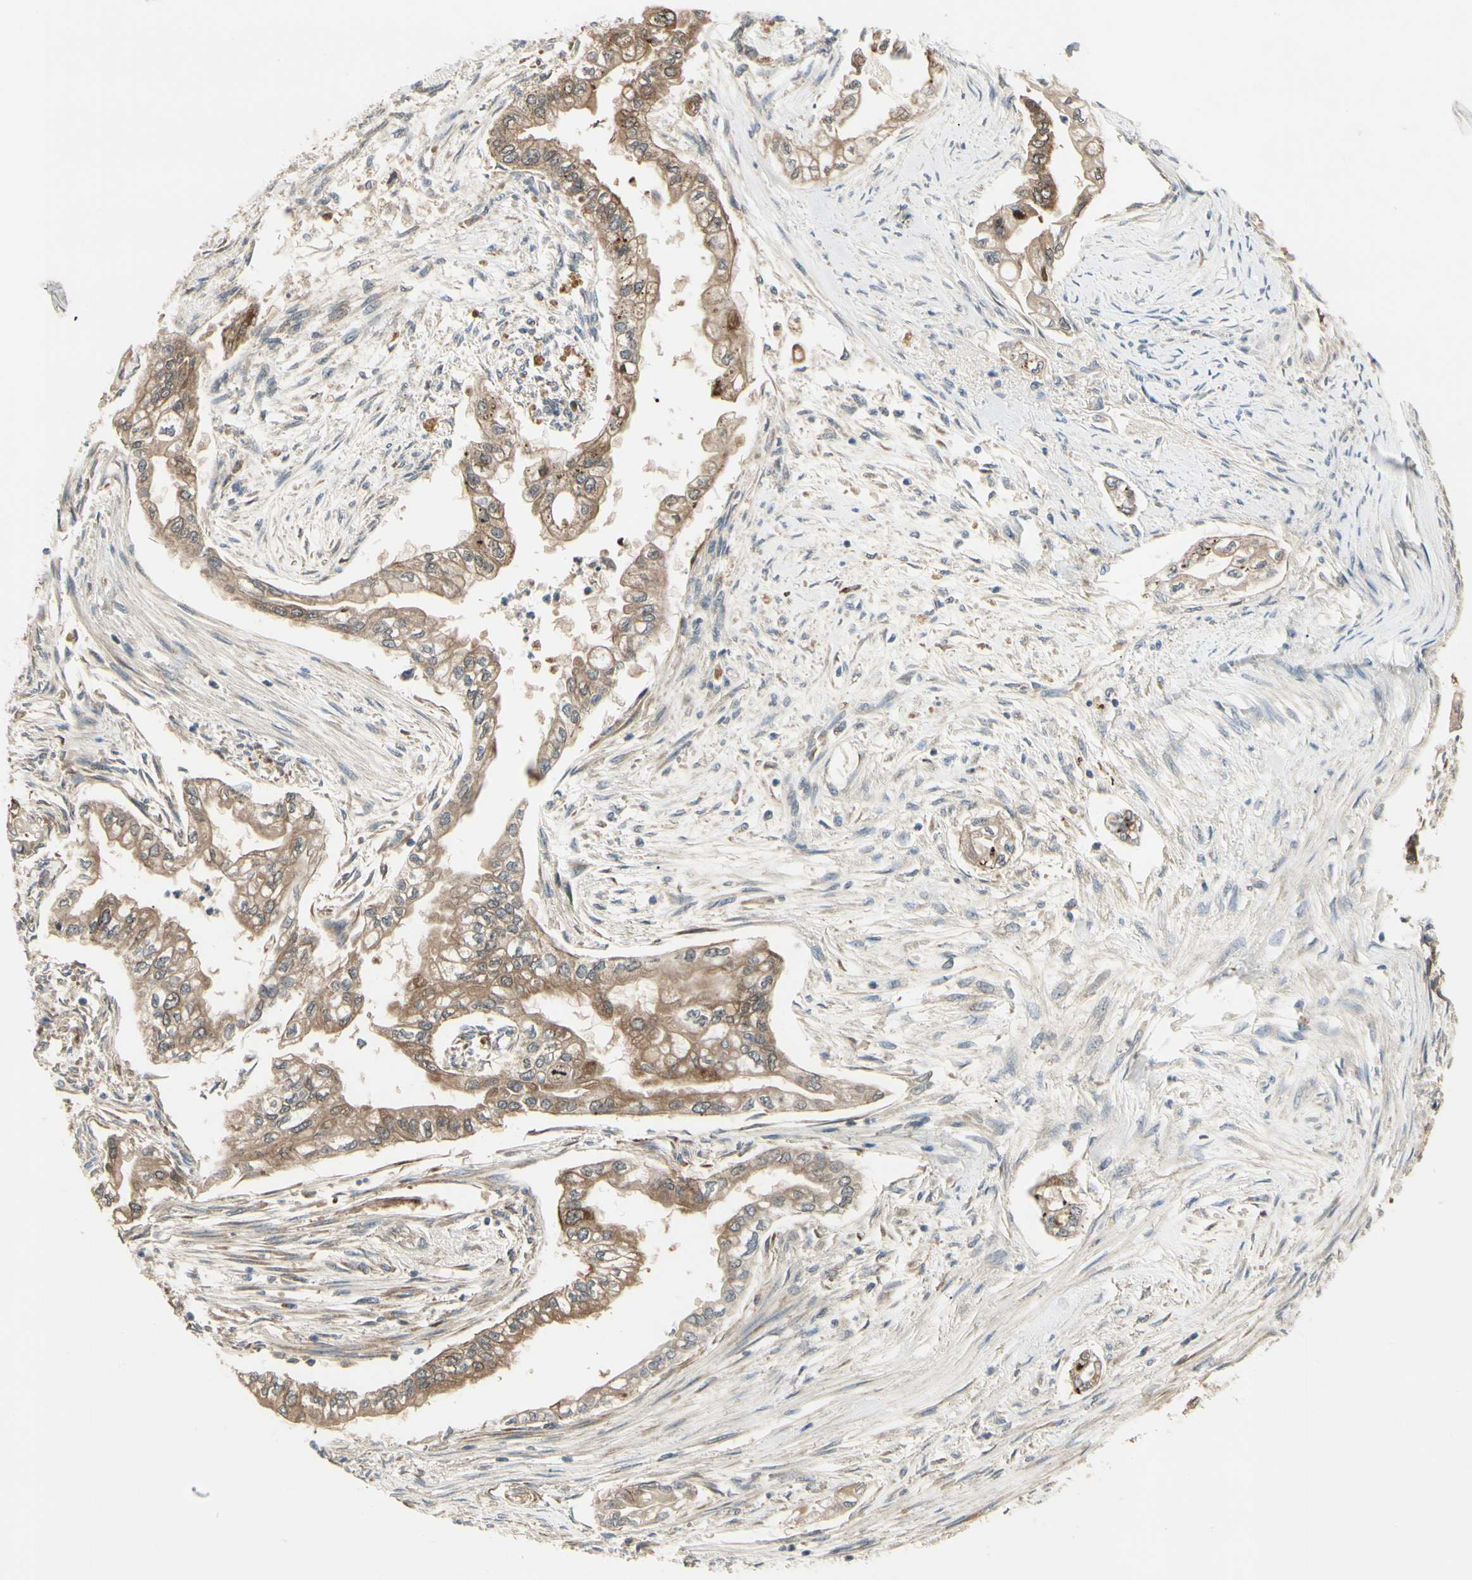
{"staining": {"intensity": "moderate", "quantity": ">75%", "location": "cytoplasmic/membranous"}, "tissue": "pancreatic cancer", "cell_type": "Tumor cells", "image_type": "cancer", "snomed": [{"axis": "morphology", "description": "Normal tissue, NOS"}, {"axis": "topography", "description": "Pancreas"}], "caption": "Protein expression analysis of human pancreatic cancer reveals moderate cytoplasmic/membranous positivity in approximately >75% of tumor cells.", "gene": "NME1-NME2", "patient": {"sex": "male", "age": 42}}